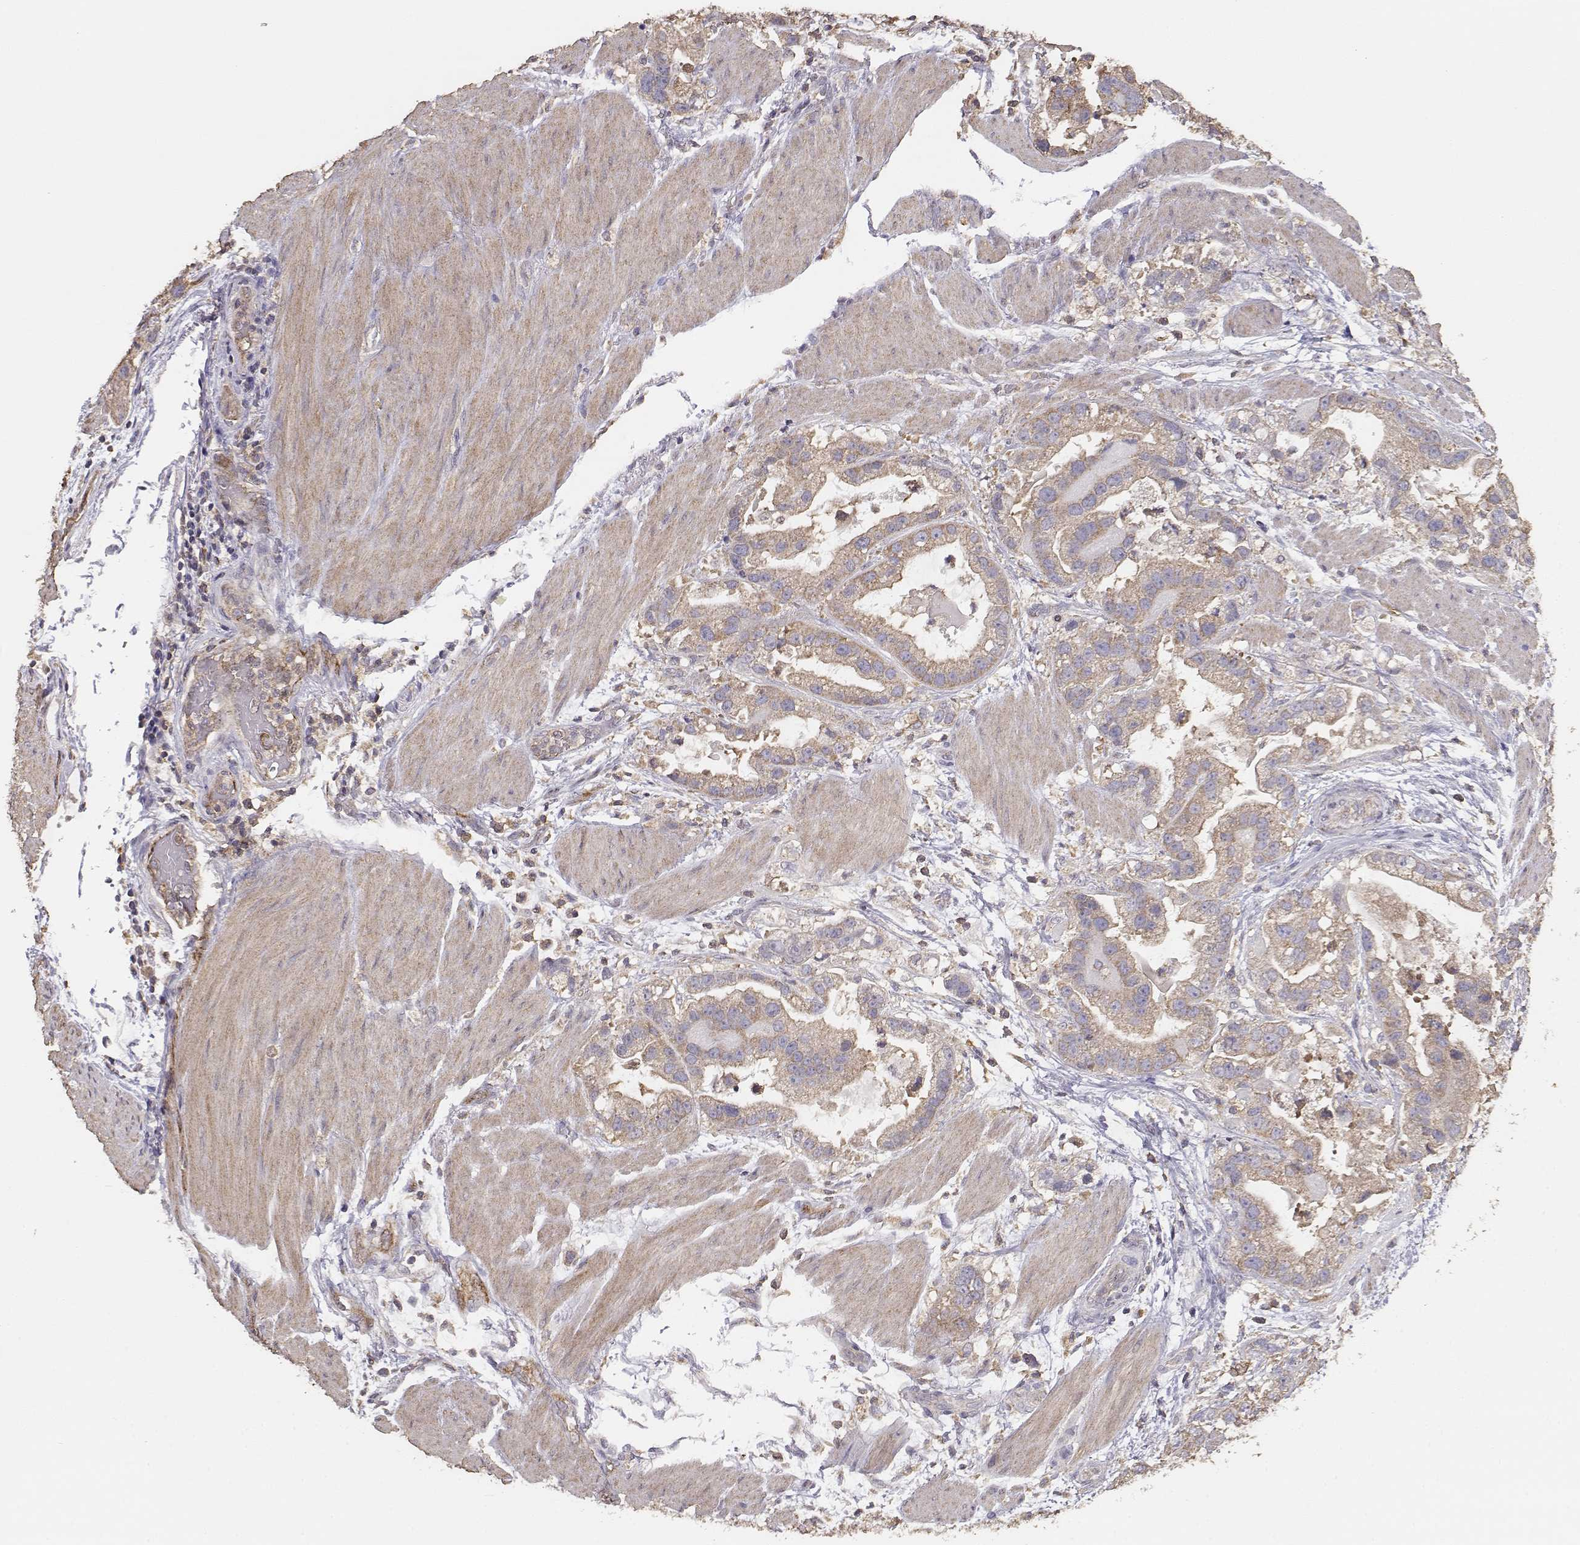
{"staining": {"intensity": "weak", "quantity": ">75%", "location": "cytoplasmic/membranous"}, "tissue": "stomach cancer", "cell_type": "Tumor cells", "image_type": "cancer", "snomed": [{"axis": "morphology", "description": "Adenocarcinoma, NOS"}, {"axis": "topography", "description": "Stomach"}], "caption": "Immunohistochemical staining of human stomach adenocarcinoma shows weak cytoplasmic/membranous protein expression in about >75% of tumor cells. The protein is stained brown, and the nuclei are stained in blue (DAB (3,3'-diaminobenzidine) IHC with brightfield microscopy, high magnification).", "gene": "TARS3", "patient": {"sex": "male", "age": 59}}